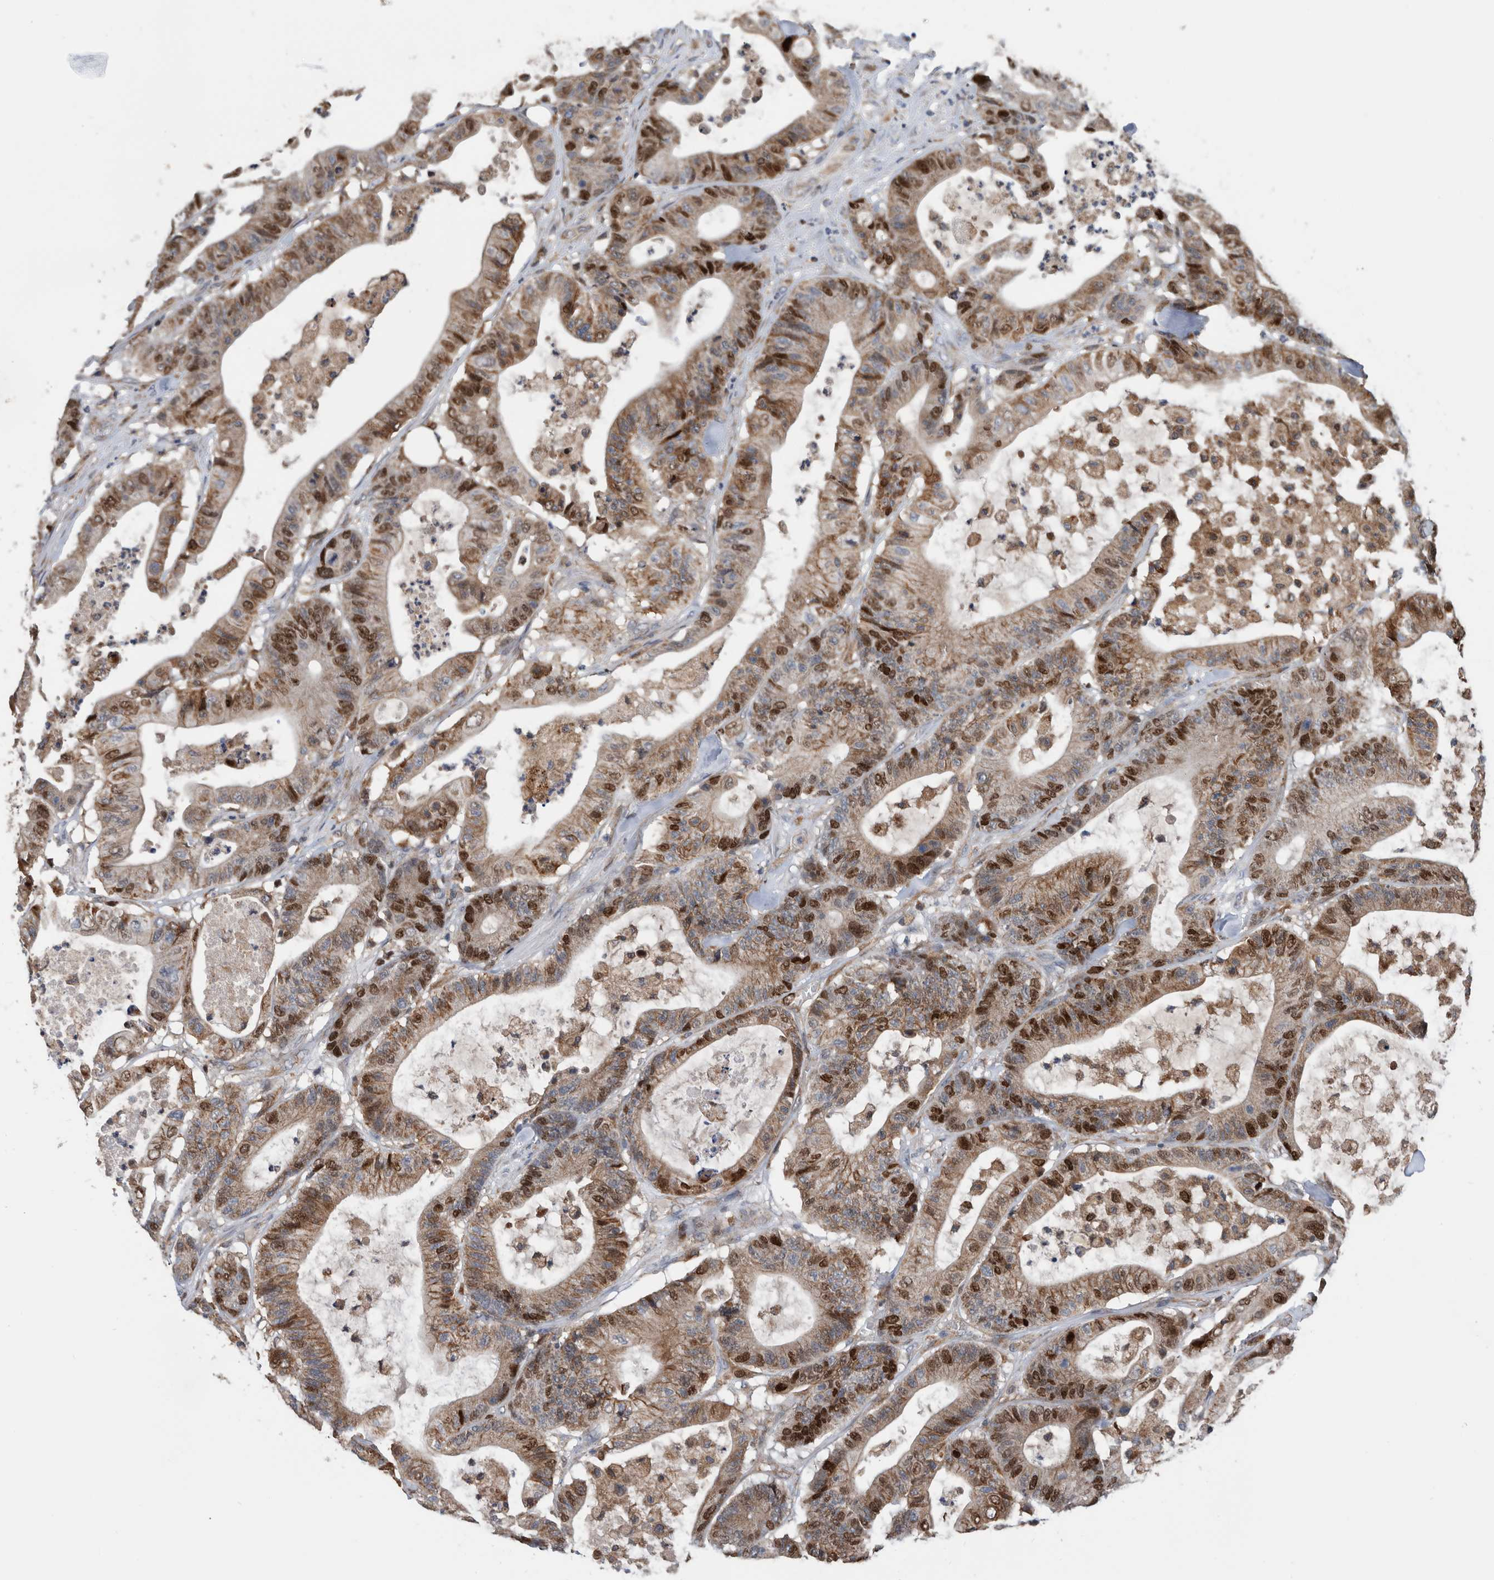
{"staining": {"intensity": "strong", "quantity": ">75%", "location": "cytoplasmic/membranous,nuclear"}, "tissue": "colorectal cancer", "cell_type": "Tumor cells", "image_type": "cancer", "snomed": [{"axis": "morphology", "description": "Adenocarcinoma, NOS"}, {"axis": "topography", "description": "Colon"}], "caption": "Adenocarcinoma (colorectal) stained for a protein (brown) exhibits strong cytoplasmic/membranous and nuclear positive expression in approximately >75% of tumor cells.", "gene": "ATAD2", "patient": {"sex": "female", "age": 84}}